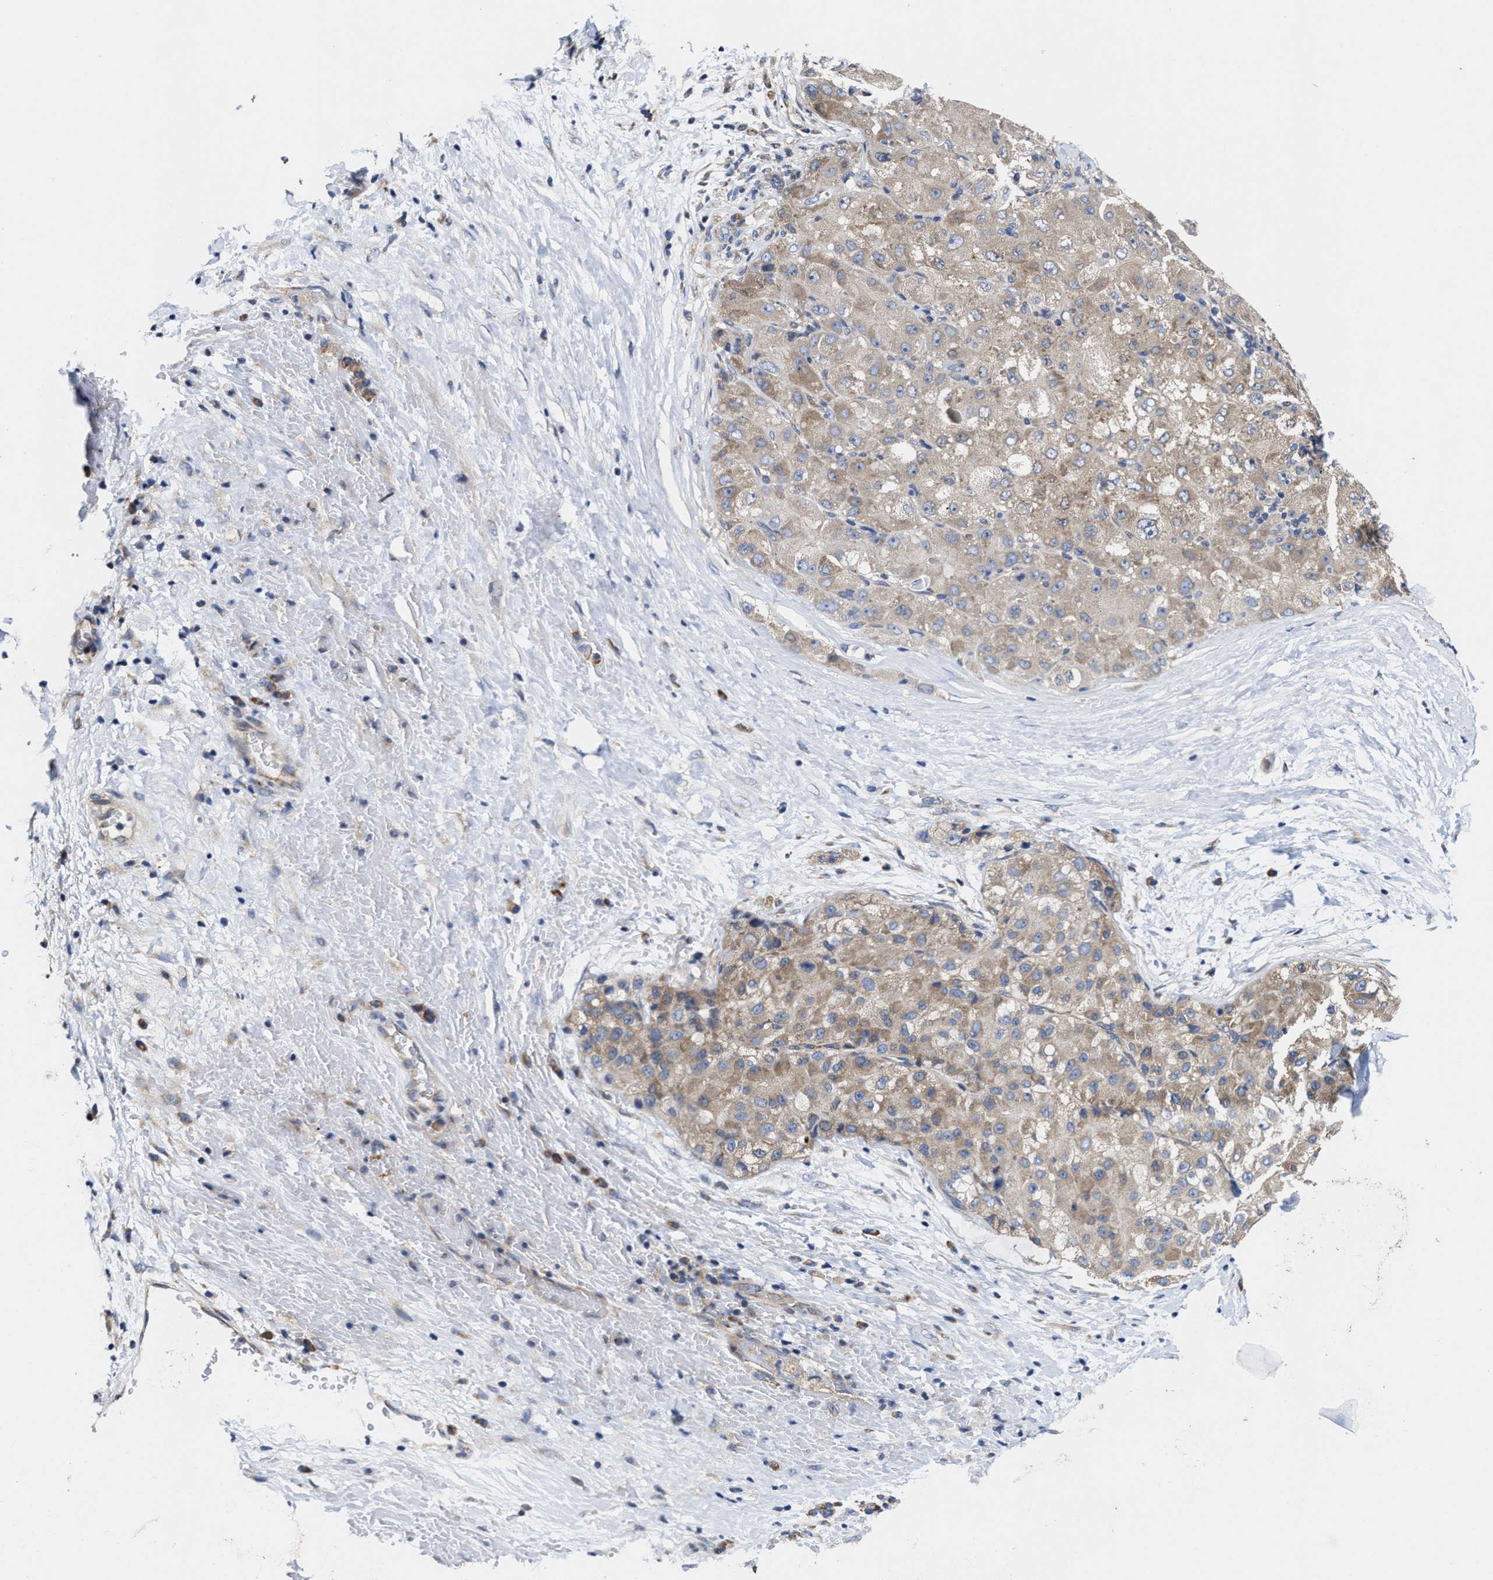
{"staining": {"intensity": "weak", "quantity": ">75%", "location": "cytoplasmic/membranous"}, "tissue": "liver cancer", "cell_type": "Tumor cells", "image_type": "cancer", "snomed": [{"axis": "morphology", "description": "Carcinoma, Hepatocellular, NOS"}, {"axis": "topography", "description": "Liver"}], "caption": "This is an image of immunohistochemistry (IHC) staining of liver hepatocellular carcinoma, which shows weak positivity in the cytoplasmic/membranous of tumor cells.", "gene": "TRAF6", "patient": {"sex": "male", "age": 80}}